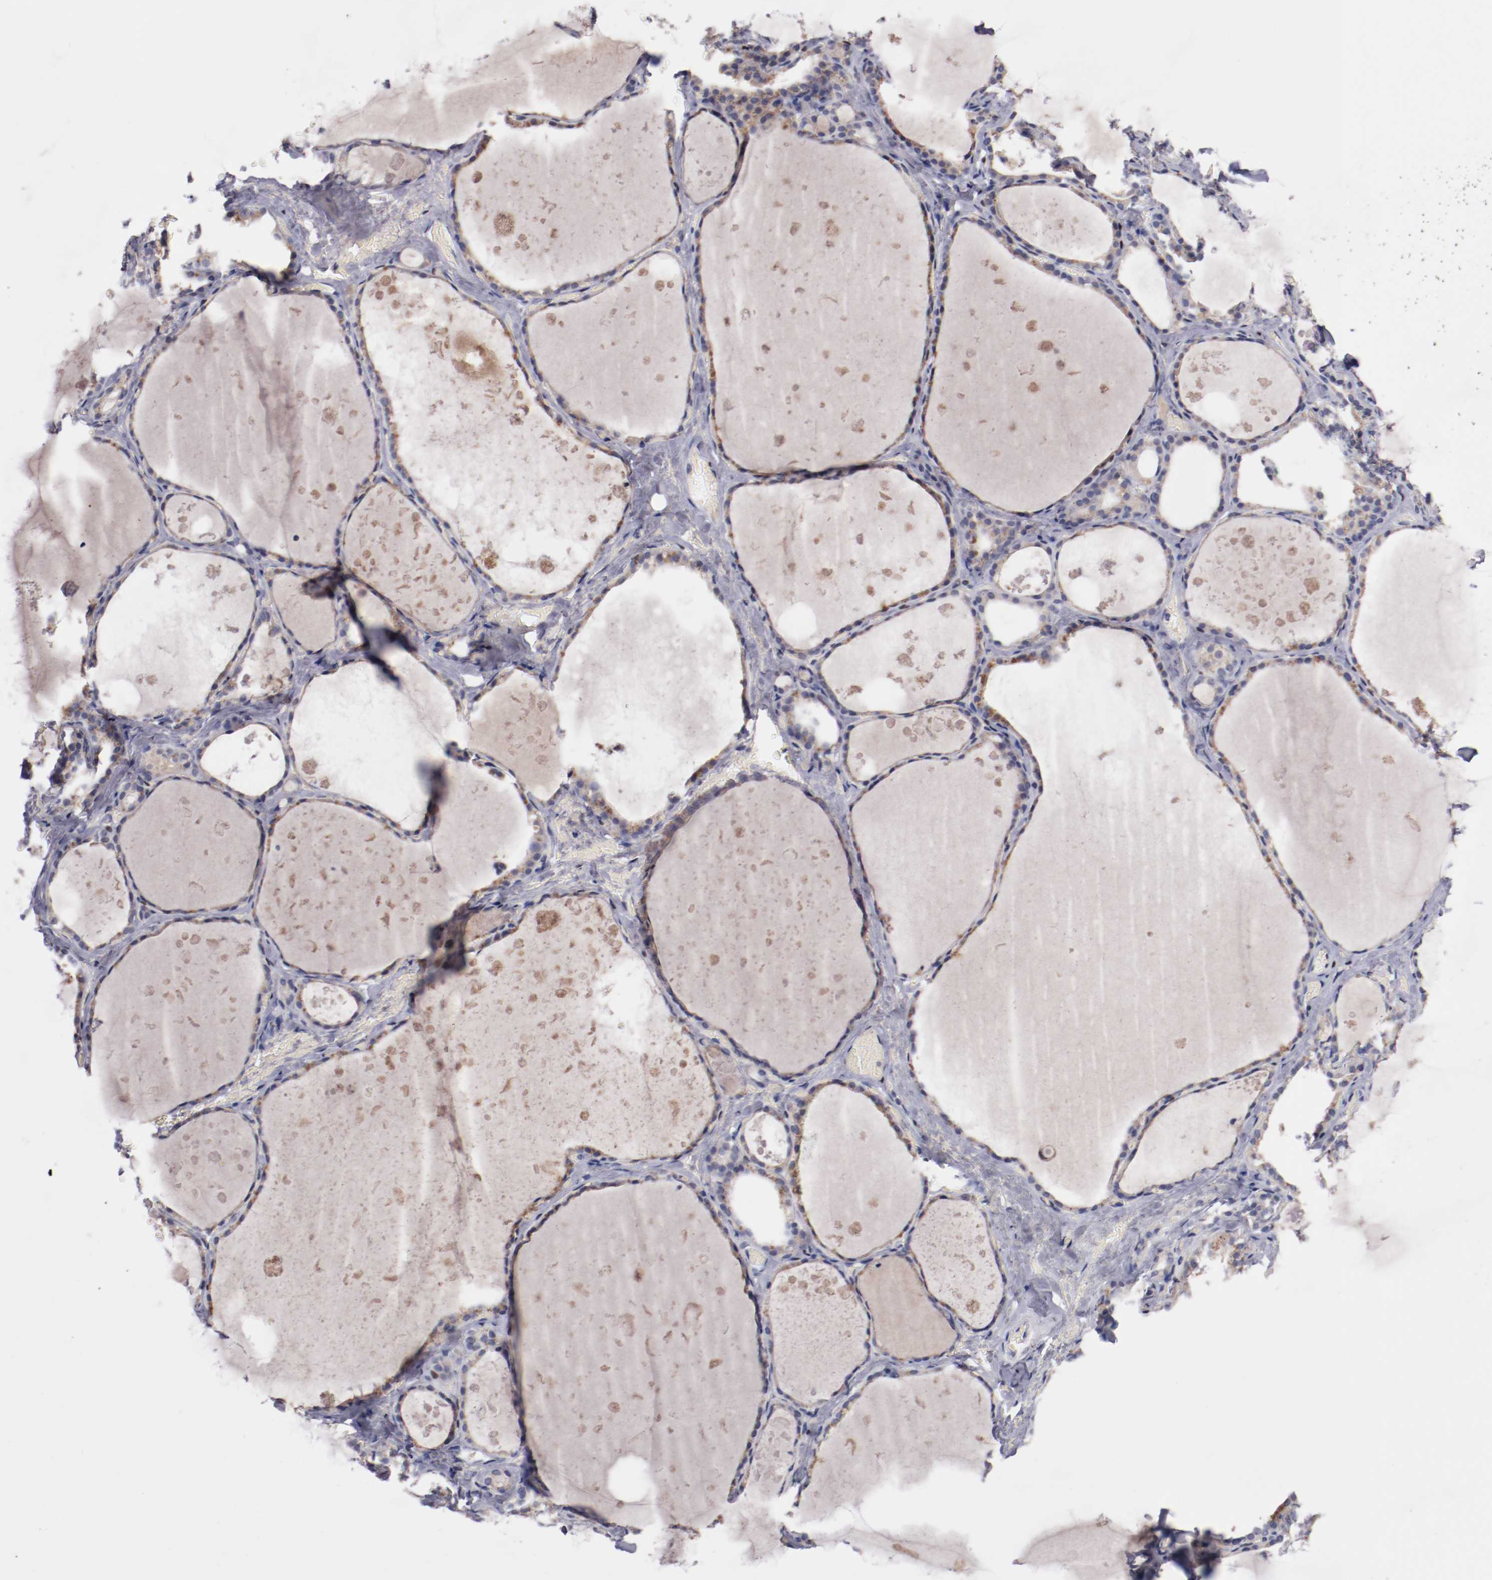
{"staining": {"intensity": "moderate", "quantity": "25%-75%", "location": "cytoplasmic/membranous"}, "tissue": "thyroid gland", "cell_type": "Glandular cells", "image_type": "normal", "snomed": [{"axis": "morphology", "description": "Normal tissue, NOS"}, {"axis": "topography", "description": "Thyroid gland"}], "caption": "A high-resolution histopathology image shows immunohistochemistry (IHC) staining of unremarkable thyroid gland, which reveals moderate cytoplasmic/membranous expression in about 25%-75% of glandular cells. The staining was performed using DAB (3,3'-diaminobenzidine) to visualize the protein expression in brown, while the nuclei were stained in blue with hematoxylin (Magnification: 20x).", "gene": "FAM81A", "patient": {"sex": "male", "age": 61}}